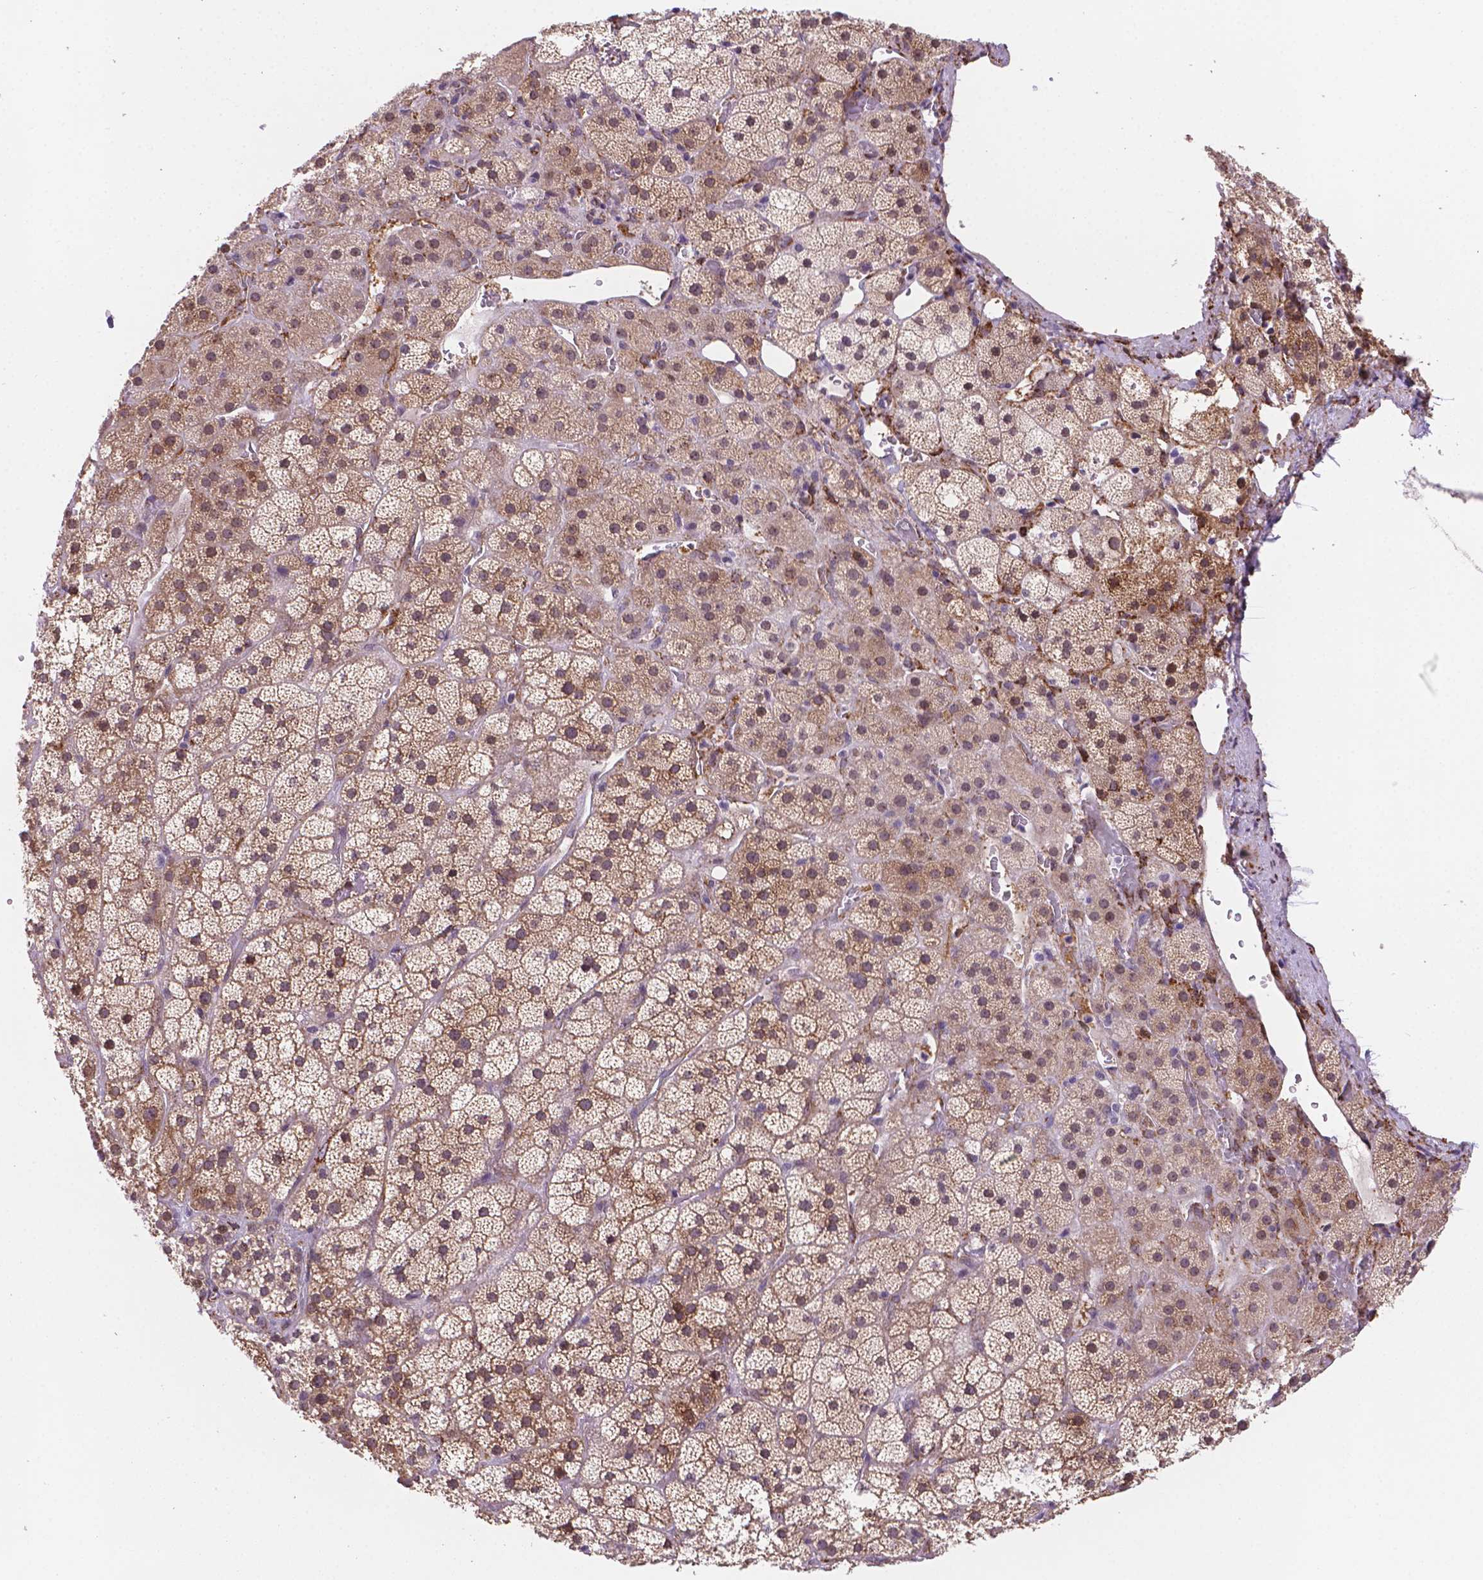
{"staining": {"intensity": "moderate", "quantity": "25%-75%", "location": "cytoplasmic/membranous"}, "tissue": "adrenal gland", "cell_type": "Glandular cells", "image_type": "normal", "snomed": [{"axis": "morphology", "description": "Normal tissue, NOS"}, {"axis": "topography", "description": "Adrenal gland"}], "caption": "Protein expression analysis of normal human adrenal gland reveals moderate cytoplasmic/membranous staining in approximately 25%-75% of glandular cells. The staining was performed using DAB (3,3'-diaminobenzidine), with brown indicating positive protein expression. Nuclei are stained blue with hematoxylin.", "gene": "FNIP1", "patient": {"sex": "male", "age": 57}}